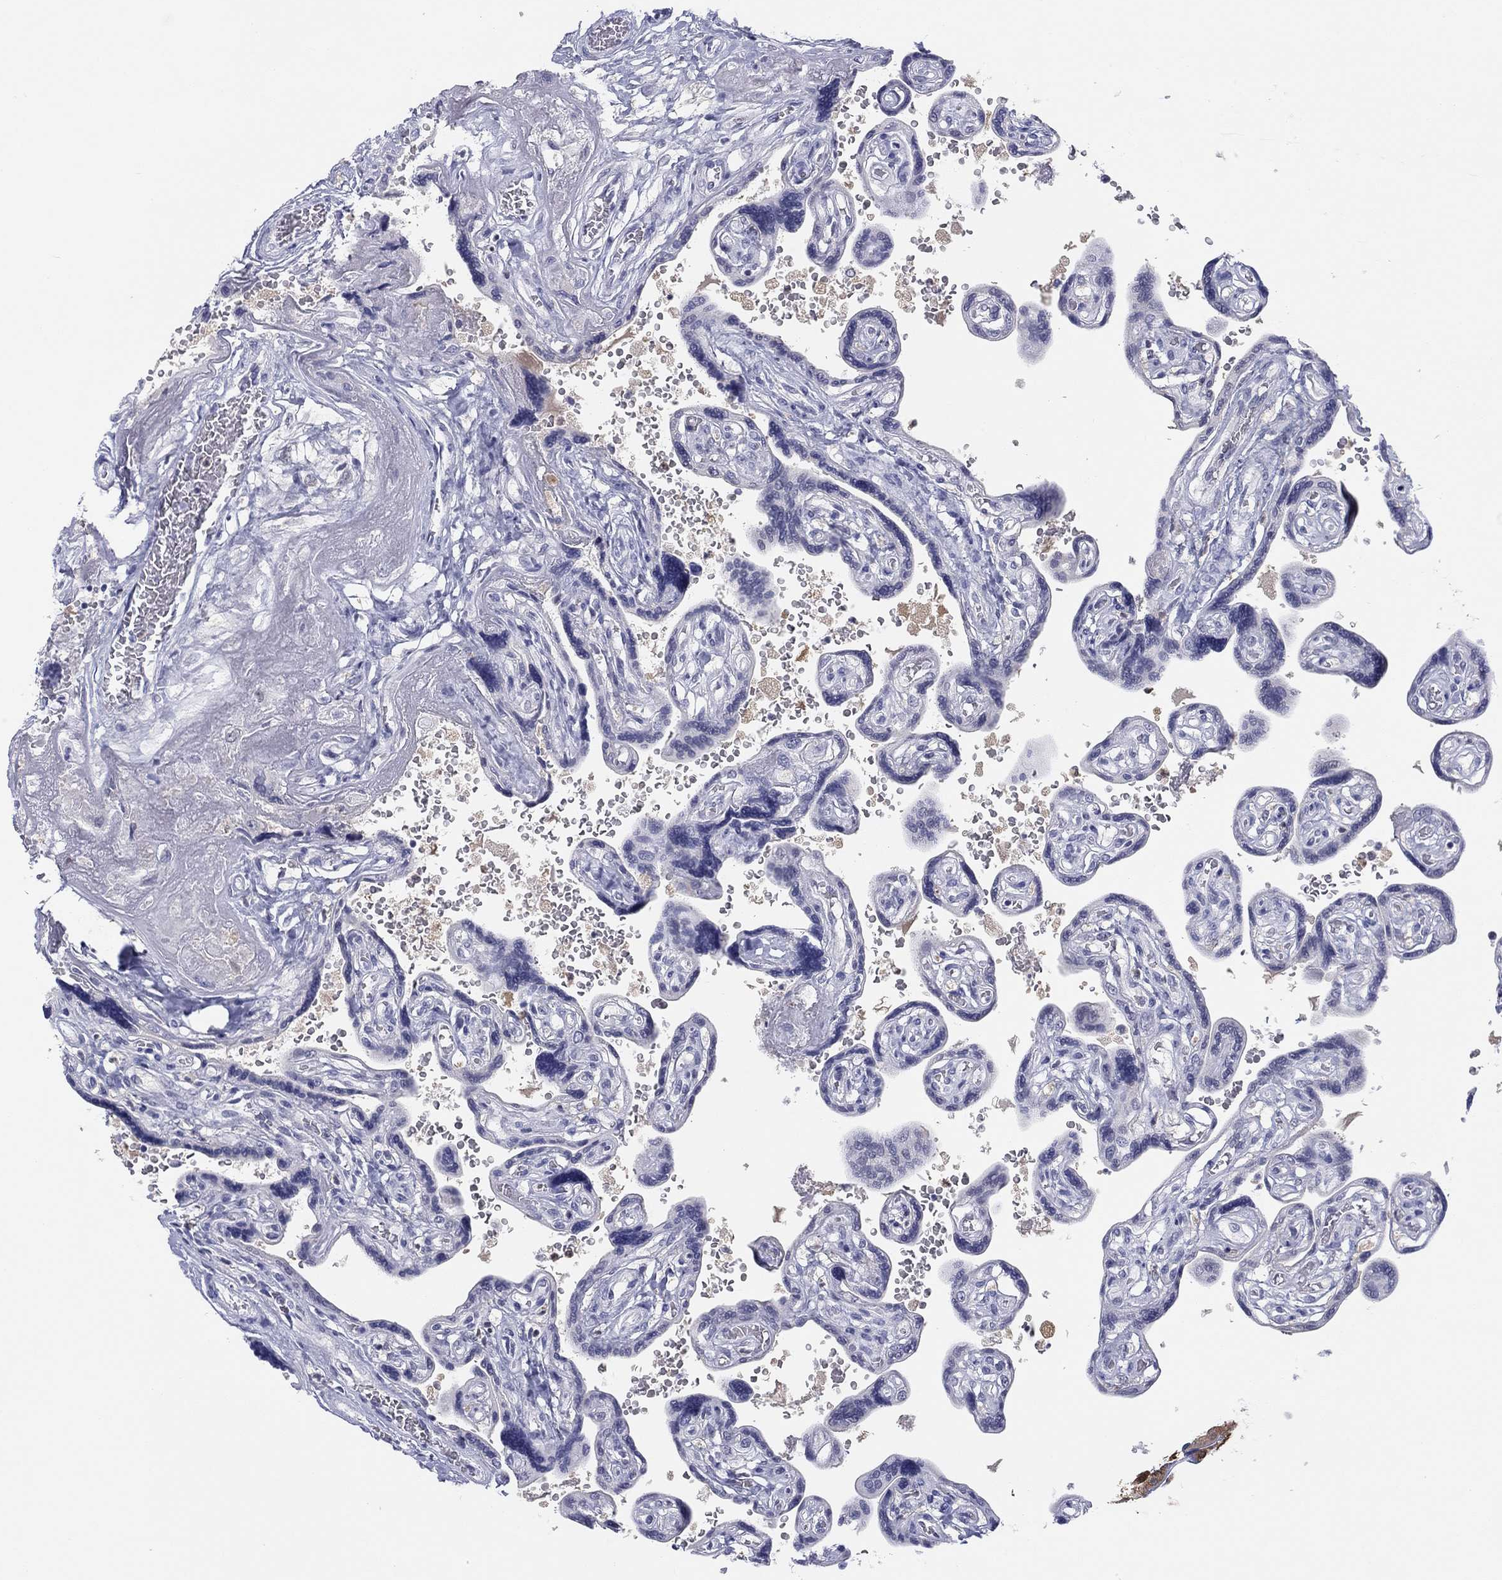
{"staining": {"intensity": "negative", "quantity": "none", "location": "none"}, "tissue": "placenta", "cell_type": "Decidual cells", "image_type": "normal", "snomed": [{"axis": "morphology", "description": "Normal tissue, NOS"}, {"axis": "topography", "description": "Placenta"}], "caption": "This micrograph is of benign placenta stained with immunohistochemistry (IHC) to label a protein in brown with the nuclei are counter-stained blue. There is no positivity in decidual cells. The staining was performed using DAB (3,3'-diaminobenzidine) to visualize the protein expression in brown, while the nuclei were stained in blue with hematoxylin (Magnification: 20x).", "gene": "PDXK", "patient": {"sex": "female", "age": 32}}